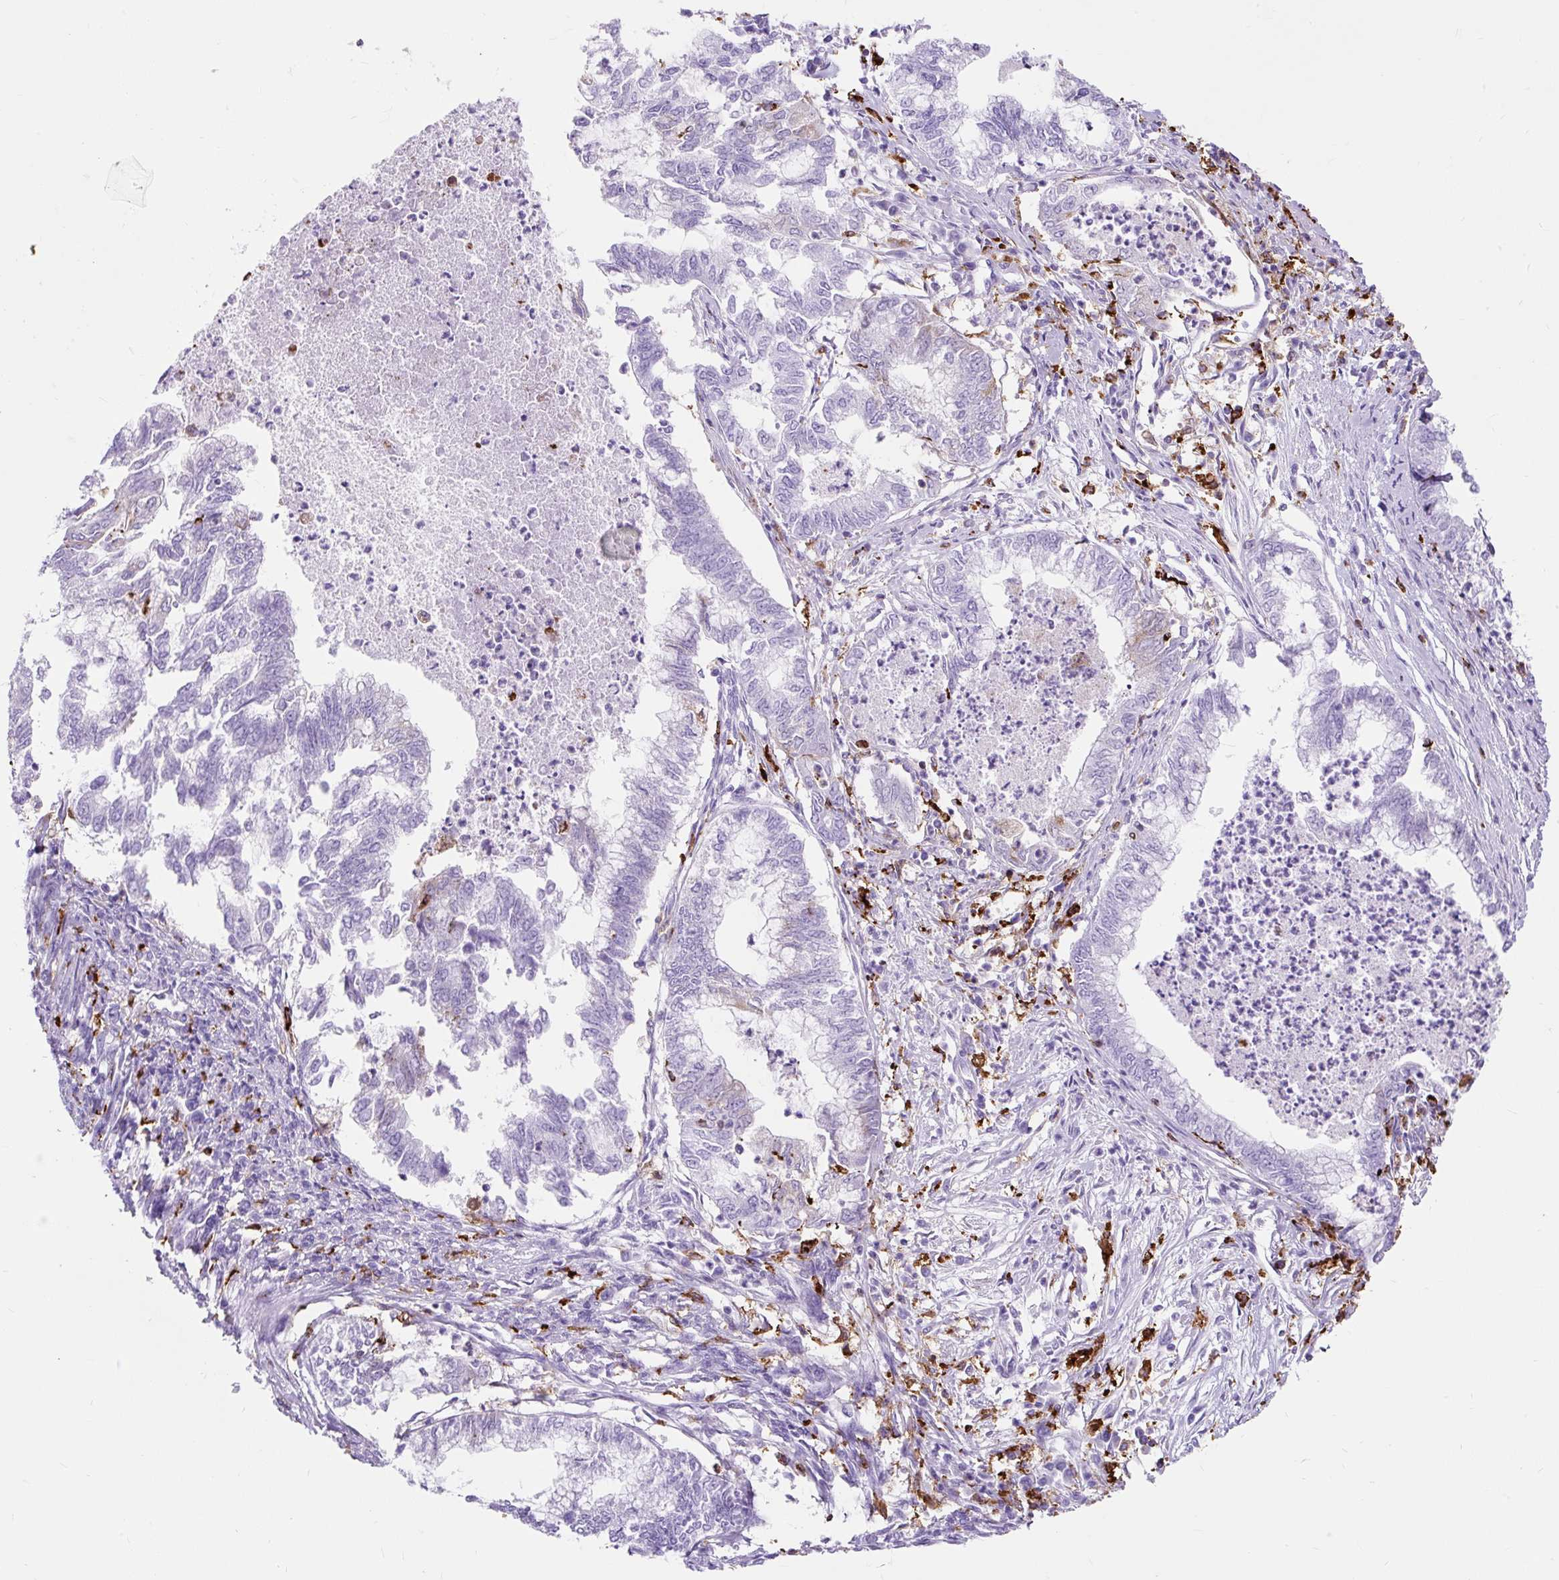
{"staining": {"intensity": "negative", "quantity": "none", "location": "none"}, "tissue": "endometrial cancer", "cell_type": "Tumor cells", "image_type": "cancer", "snomed": [{"axis": "morphology", "description": "Adenocarcinoma, NOS"}, {"axis": "topography", "description": "Endometrium"}], "caption": "This photomicrograph is of adenocarcinoma (endometrial) stained with immunohistochemistry to label a protein in brown with the nuclei are counter-stained blue. There is no positivity in tumor cells.", "gene": "HLA-DRA", "patient": {"sex": "female", "age": 79}}